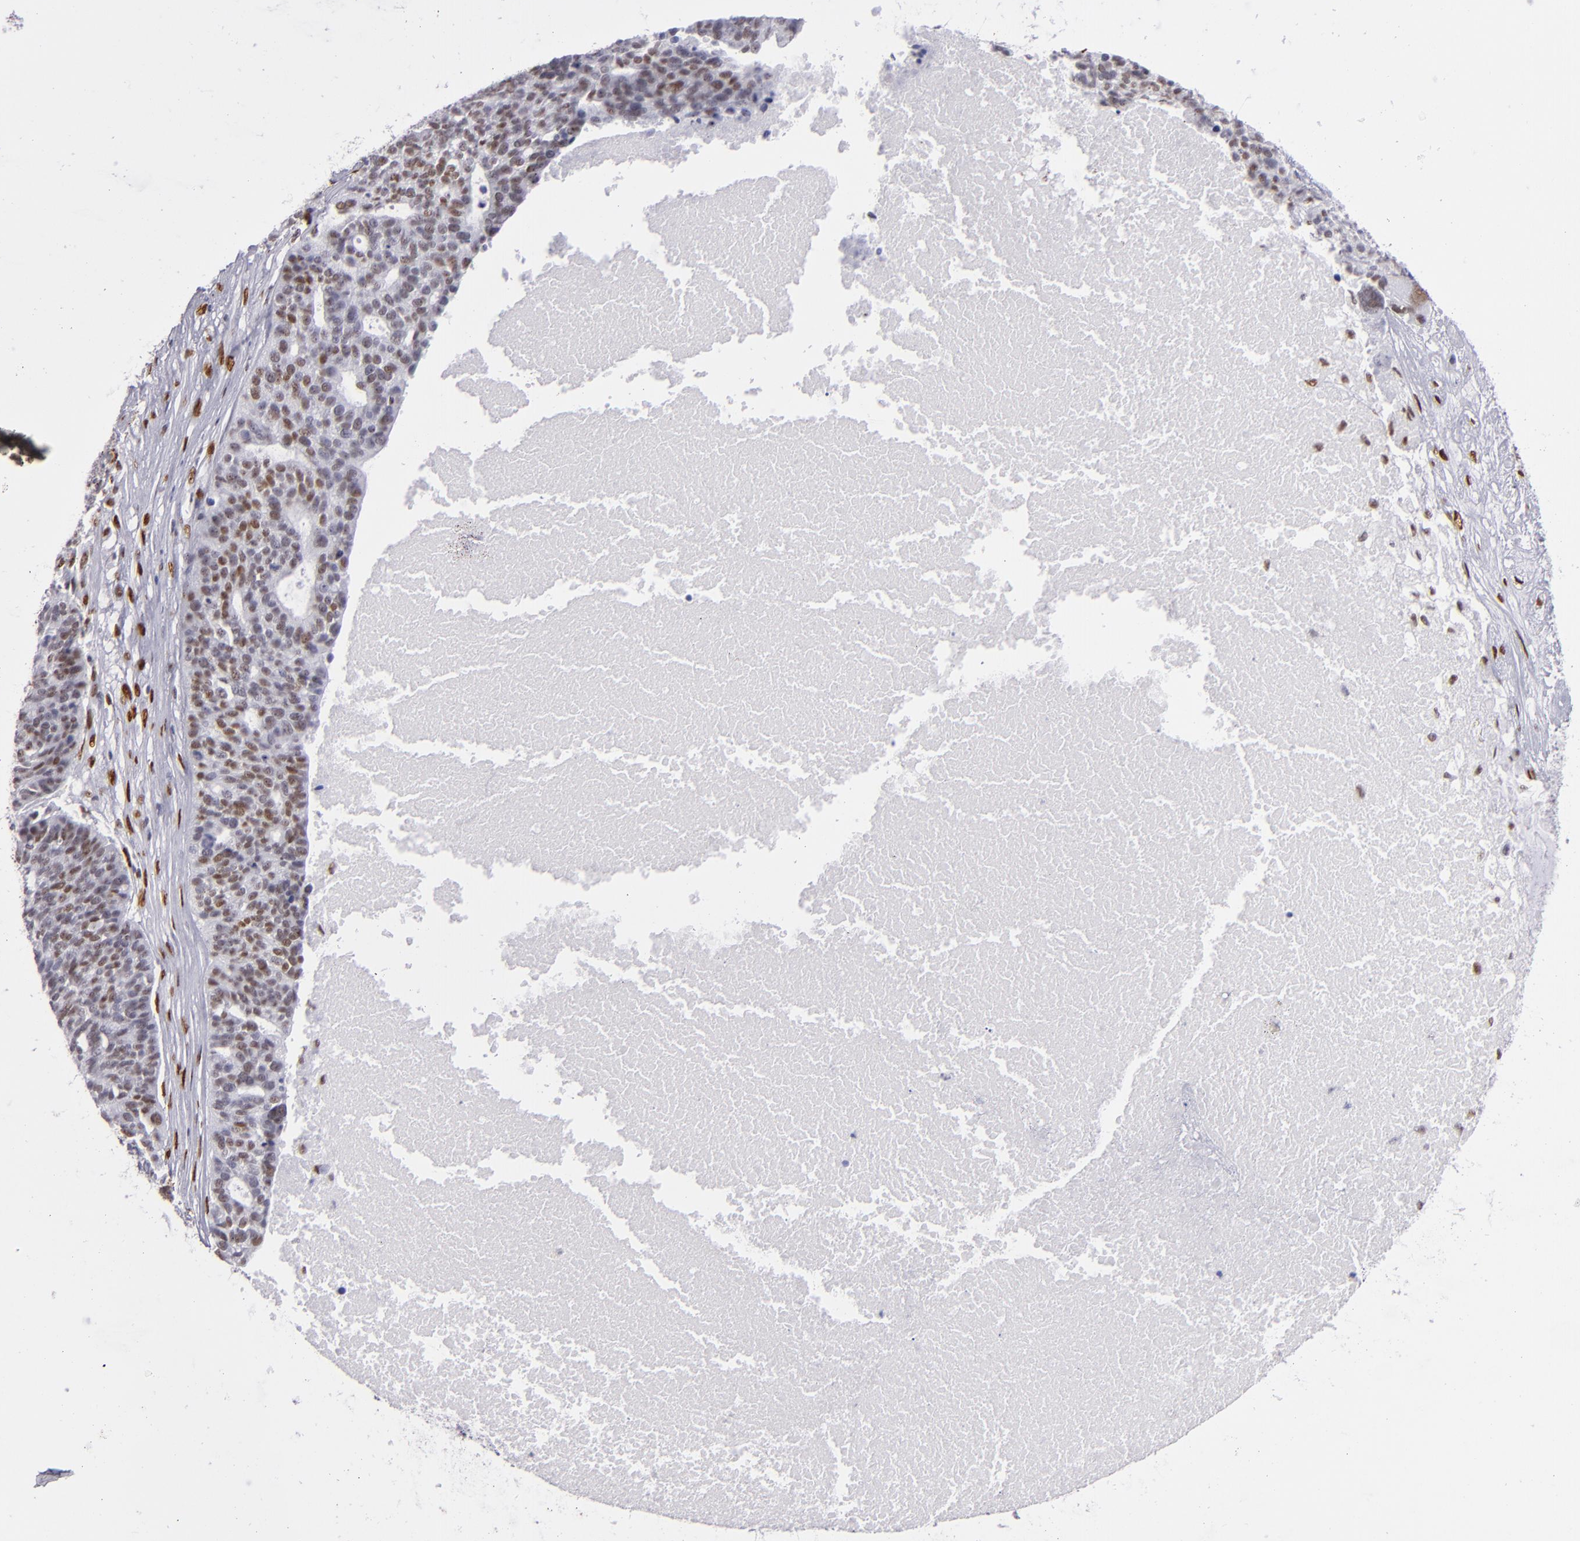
{"staining": {"intensity": "moderate", "quantity": "25%-75%", "location": "nuclear"}, "tissue": "ovarian cancer", "cell_type": "Tumor cells", "image_type": "cancer", "snomed": [{"axis": "morphology", "description": "Cystadenocarcinoma, serous, NOS"}, {"axis": "topography", "description": "Ovary"}], "caption": "A medium amount of moderate nuclear positivity is seen in about 25%-75% of tumor cells in ovarian cancer (serous cystadenocarcinoma) tissue. (DAB (3,3'-diaminobenzidine) IHC with brightfield microscopy, high magnification).", "gene": "TOP3A", "patient": {"sex": "female", "age": 59}}